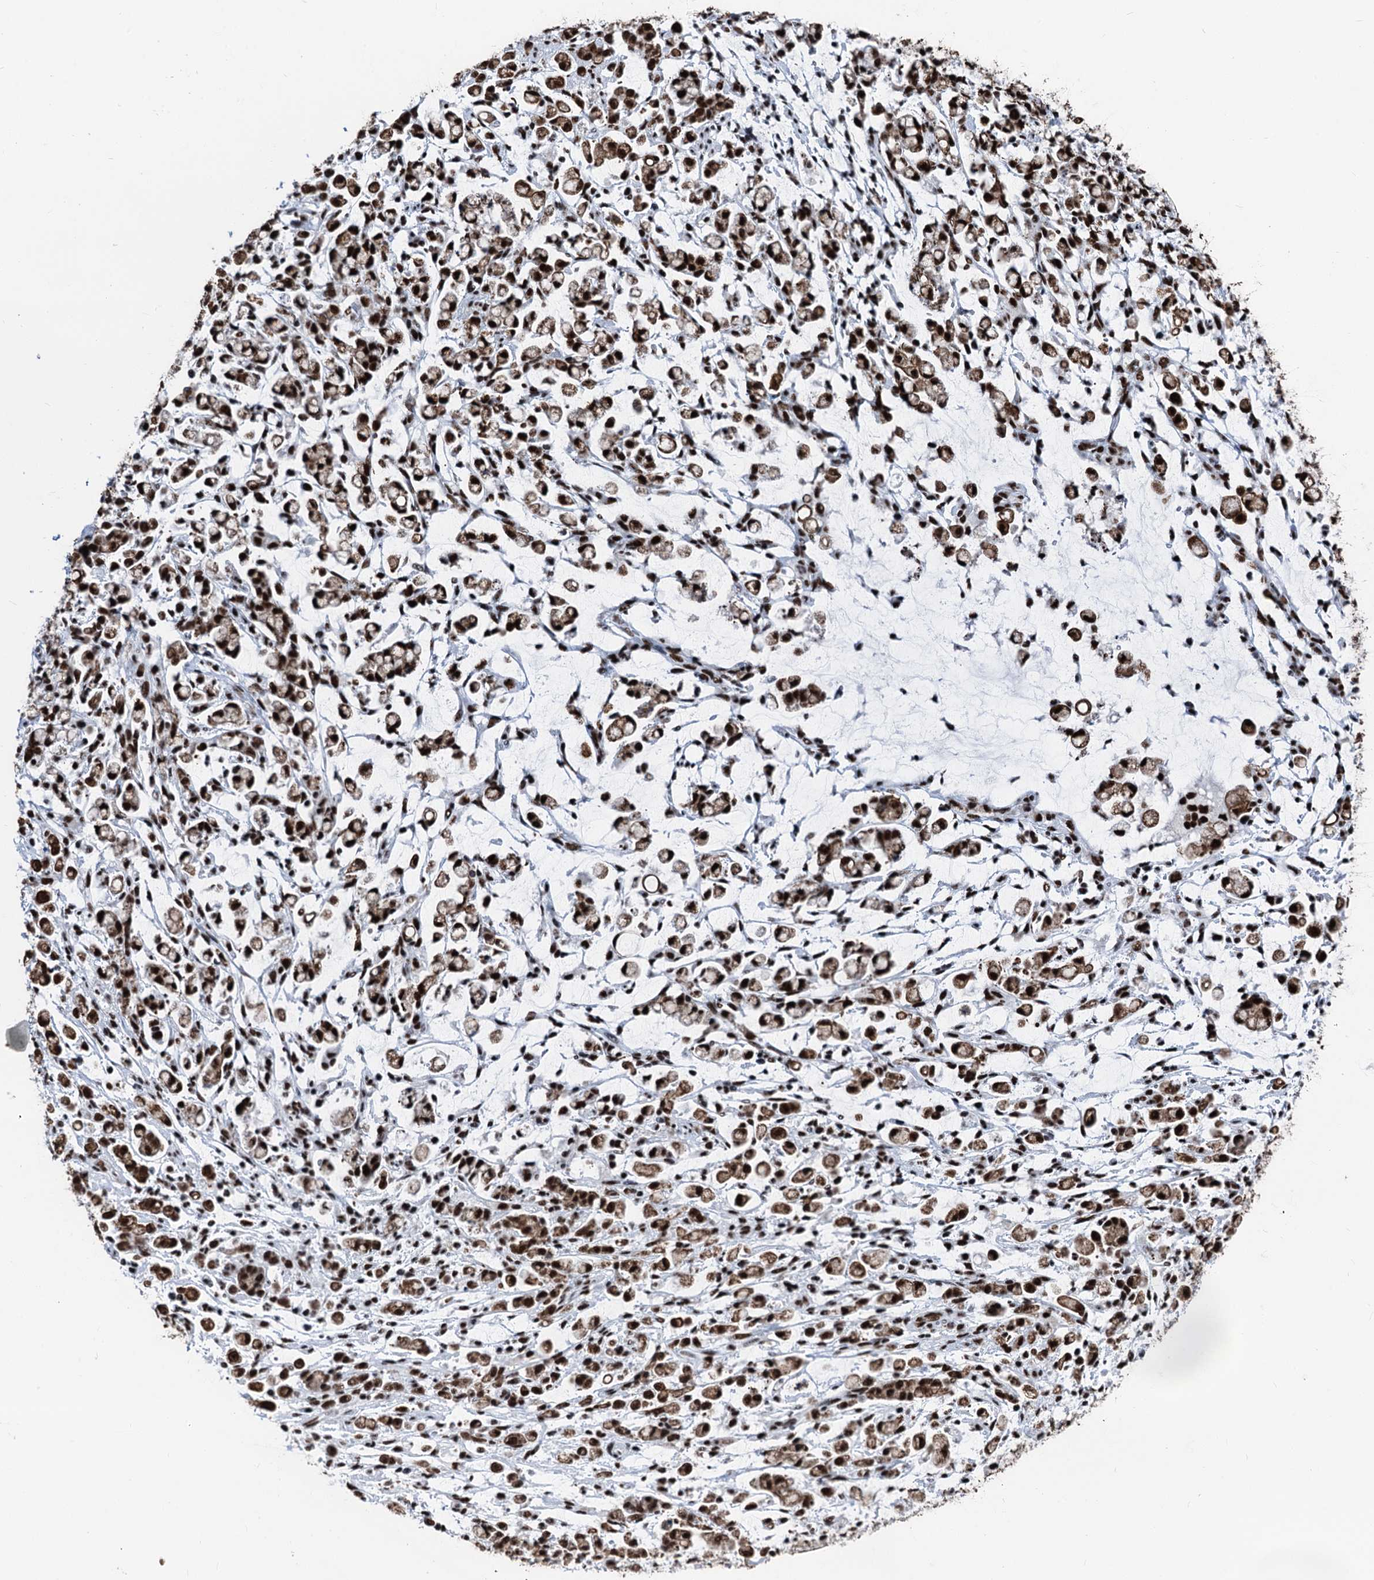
{"staining": {"intensity": "strong", "quantity": ">75%", "location": "nuclear"}, "tissue": "stomach cancer", "cell_type": "Tumor cells", "image_type": "cancer", "snomed": [{"axis": "morphology", "description": "Adenocarcinoma, NOS"}, {"axis": "topography", "description": "Stomach"}], "caption": "Stomach cancer (adenocarcinoma) was stained to show a protein in brown. There is high levels of strong nuclear staining in about >75% of tumor cells. Ihc stains the protein in brown and the nuclei are stained blue.", "gene": "DDX23", "patient": {"sex": "female", "age": 60}}